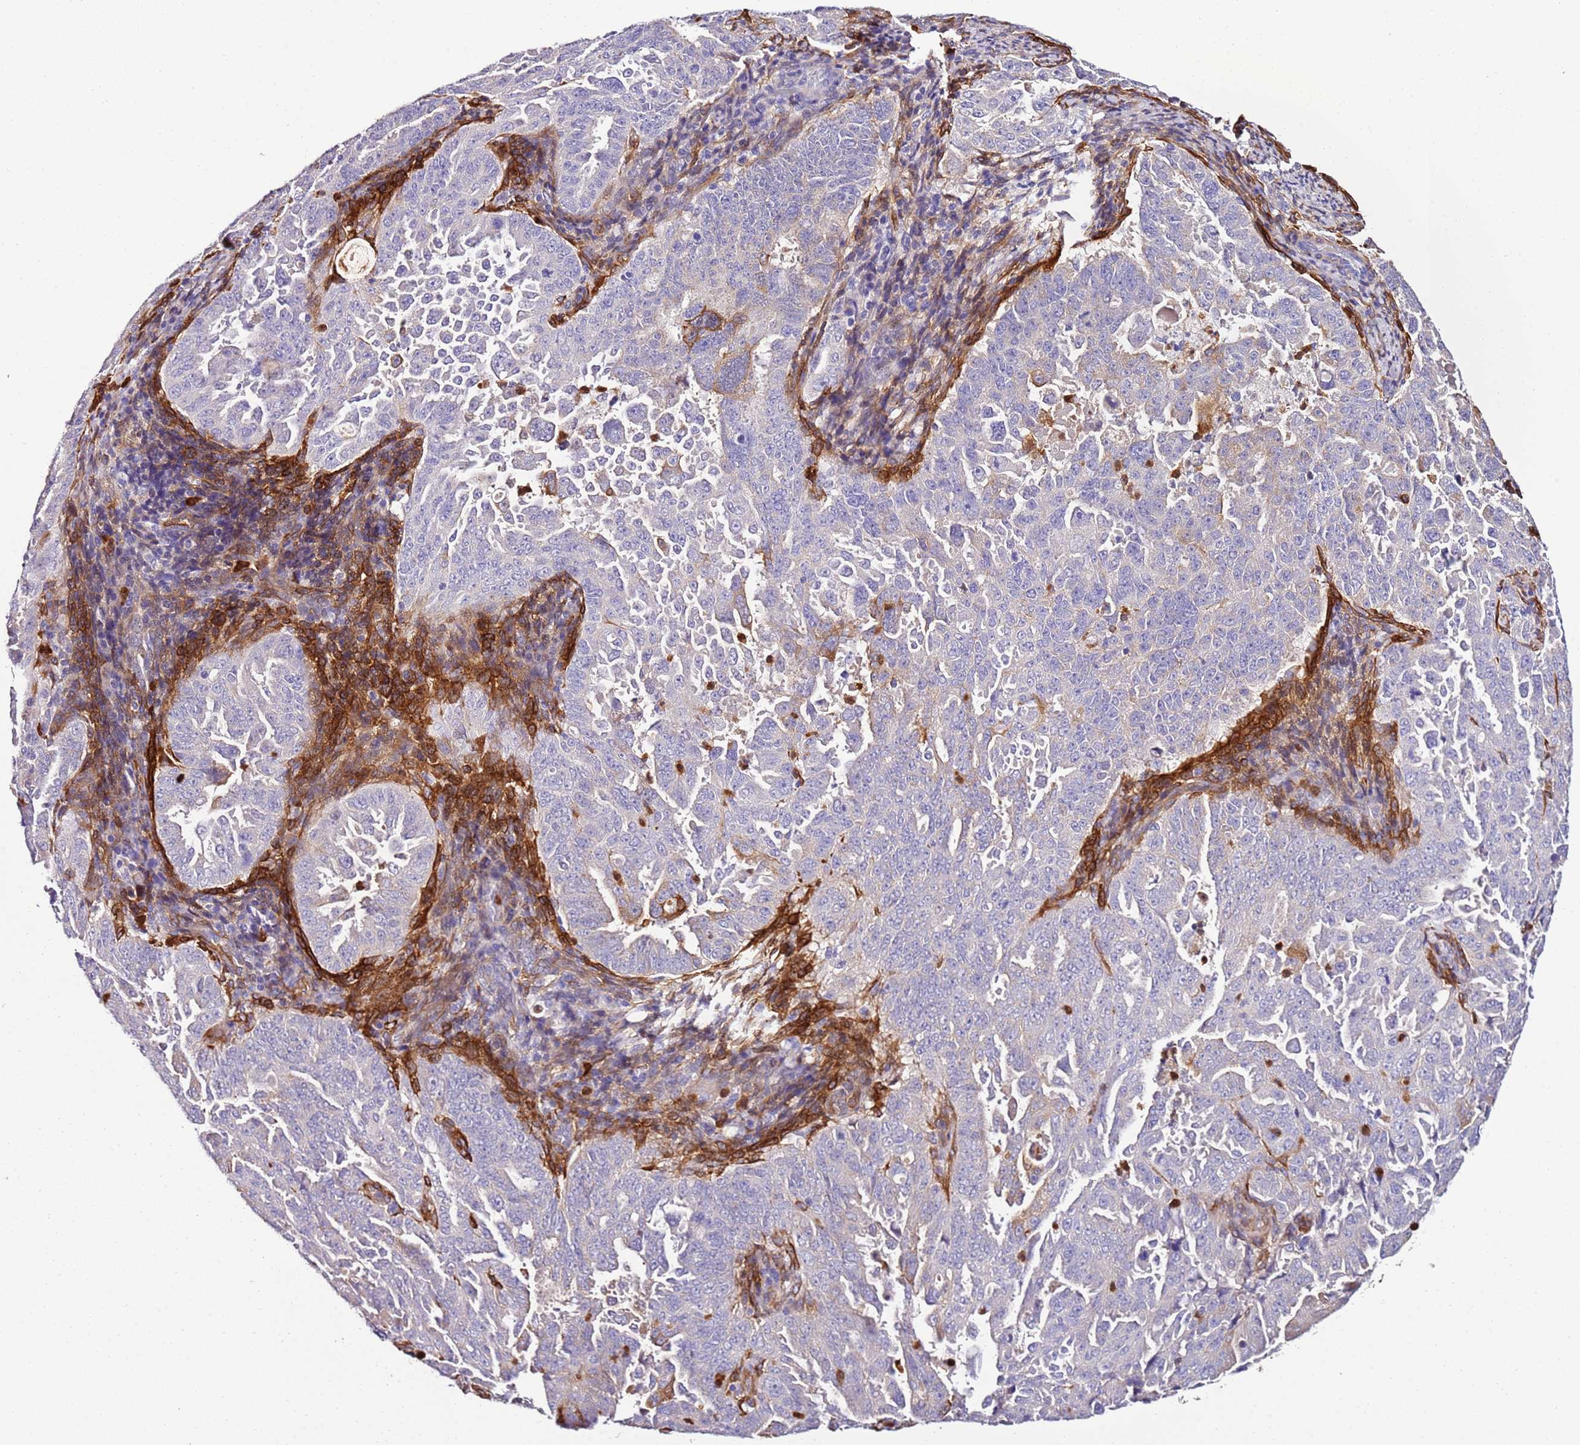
{"staining": {"intensity": "negative", "quantity": "none", "location": "none"}, "tissue": "endometrial cancer", "cell_type": "Tumor cells", "image_type": "cancer", "snomed": [{"axis": "morphology", "description": "Adenocarcinoma, NOS"}, {"axis": "topography", "description": "Endometrium"}], "caption": "Image shows no significant protein staining in tumor cells of endometrial cancer.", "gene": "FAM174C", "patient": {"sex": "female", "age": 65}}